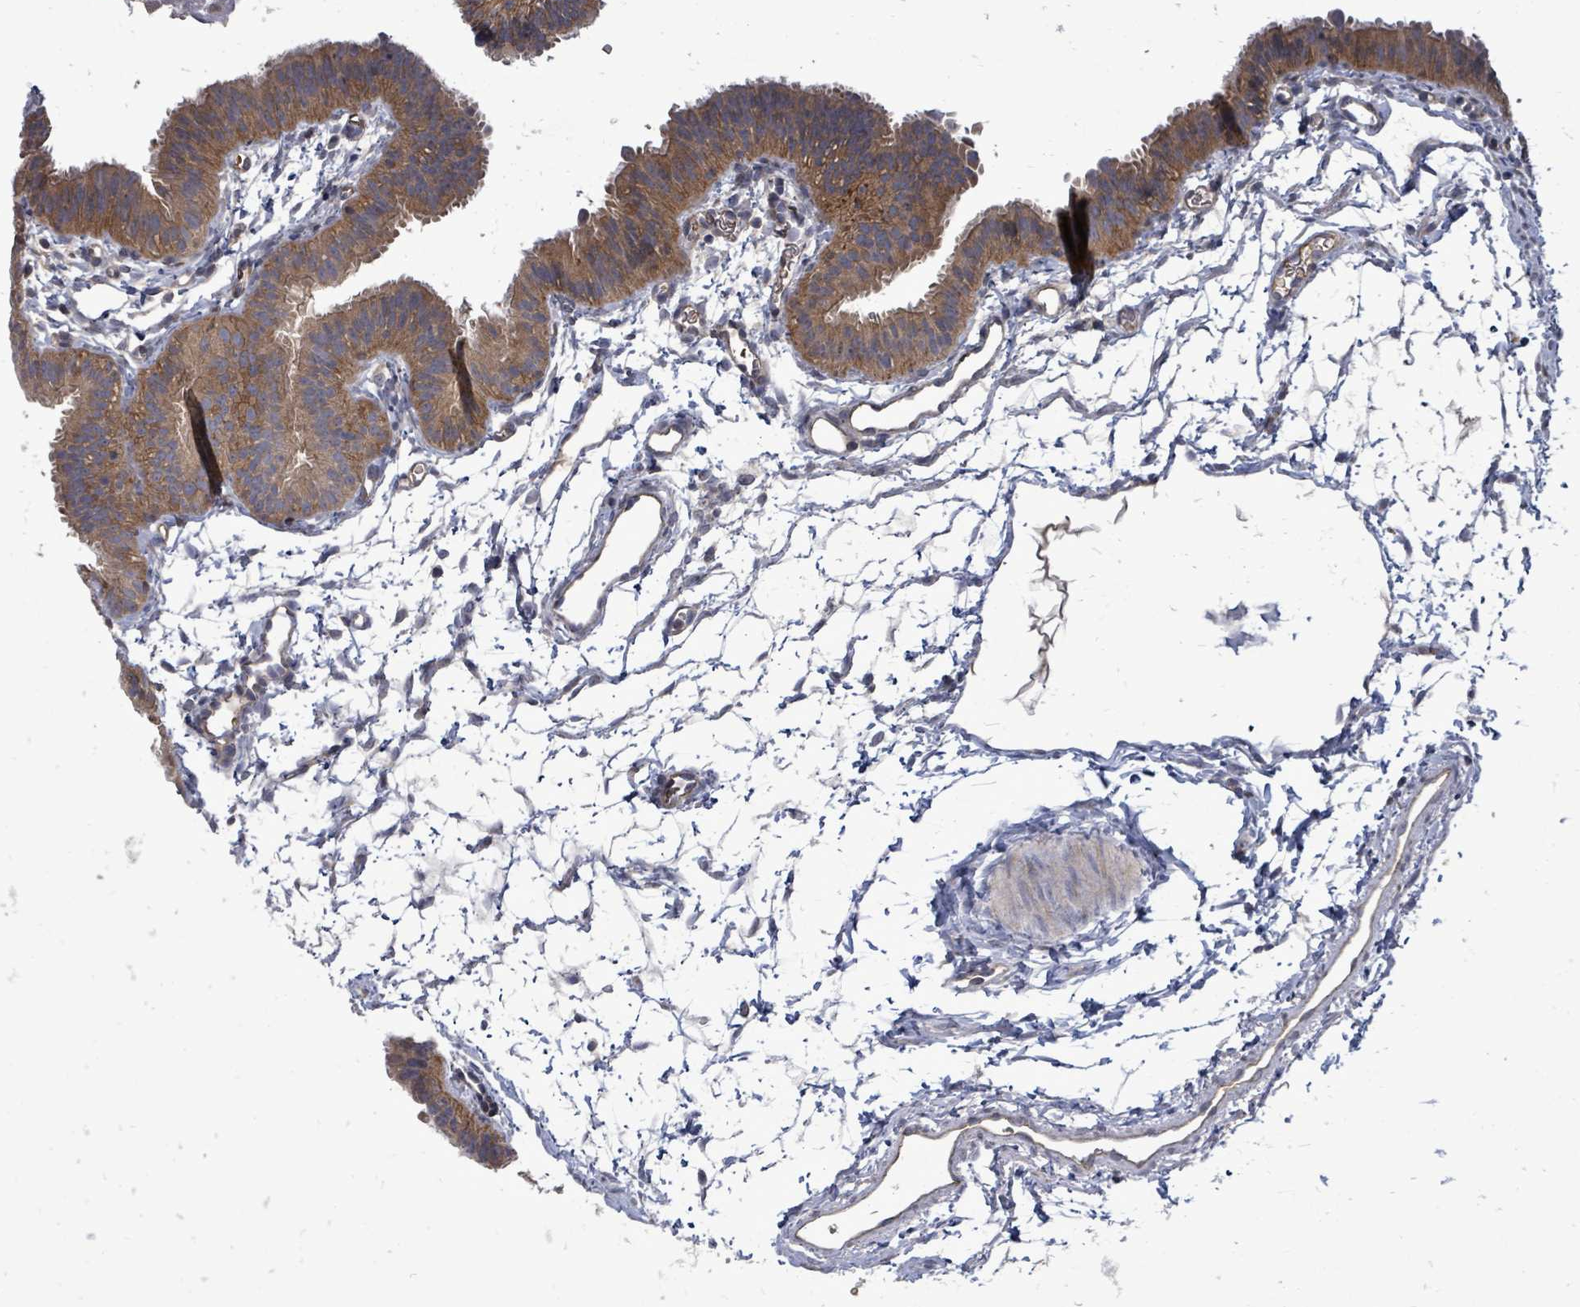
{"staining": {"intensity": "moderate", "quantity": ">75%", "location": "cytoplasmic/membranous"}, "tissue": "fallopian tube", "cell_type": "Glandular cells", "image_type": "normal", "snomed": [{"axis": "morphology", "description": "Normal tissue, NOS"}, {"axis": "topography", "description": "Fallopian tube"}], "caption": "Immunohistochemical staining of benign human fallopian tube demonstrates medium levels of moderate cytoplasmic/membranous staining in about >75% of glandular cells. The staining is performed using DAB (3,3'-diaminobenzidine) brown chromogen to label protein expression. The nuclei are counter-stained blue using hematoxylin.", "gene": "RALGAPB", "patient": {"sex": "female", "age": 35}}